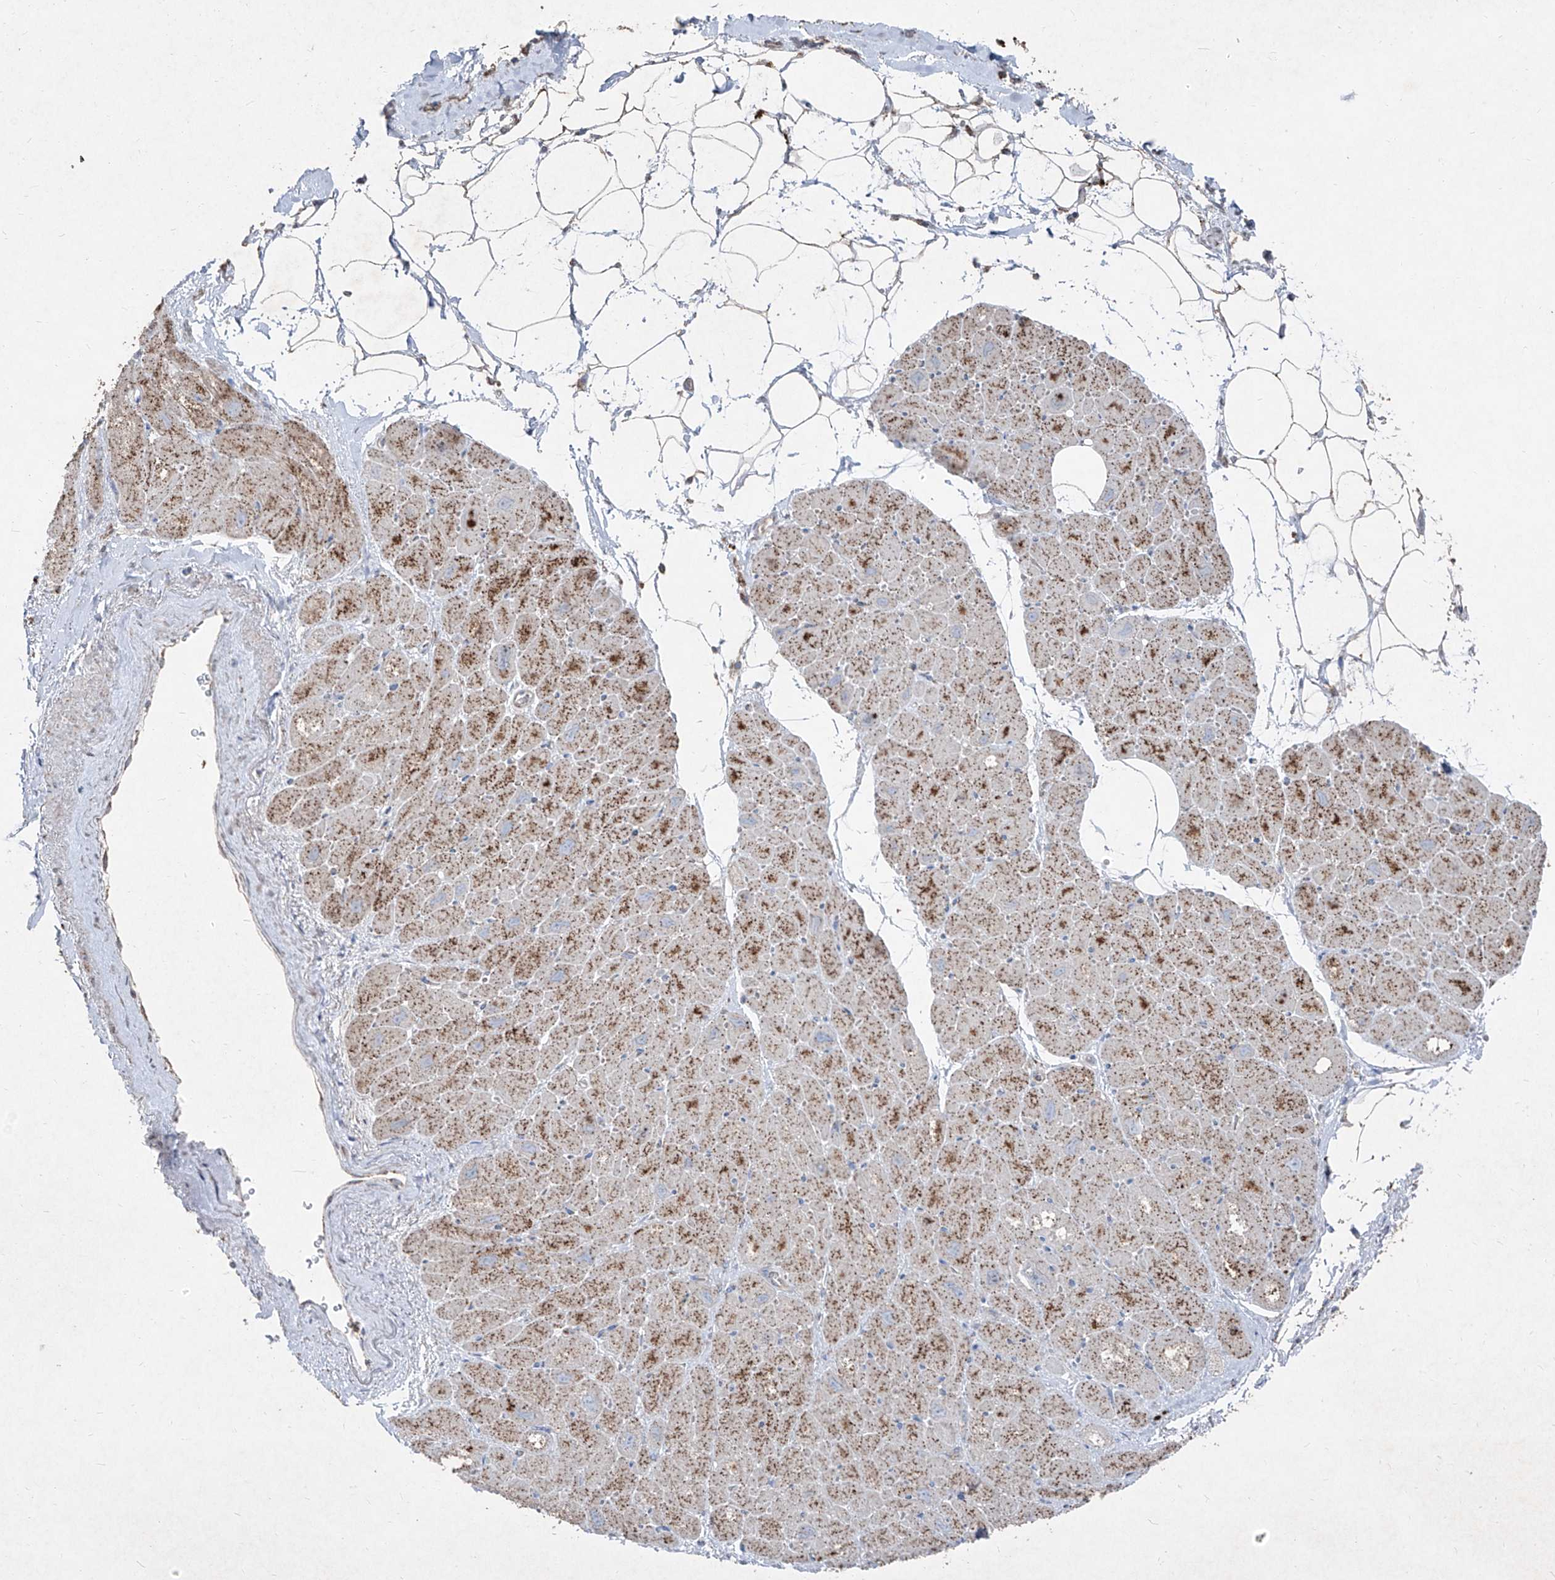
{"staining": {"intensity": "strong", "quantity": "25%-75%", "location": "cytoplasmic/membranous"}, "tissue": "heart muscle", "cell_type": "Cardiomyocytes", "image_type": "normal", "snomed": [{"axis": "morphology", "description": "Normal tissue, NOS"}, {"axis": "topography", "description": "Heart"}], "caption": "Protein expression analysis of normal heart muscle demonstrates strong cytoplasmic/membranous staining in approximately 25%-75% of cardiomyocytes.", "gene": "ABCD3", "patient": {"sex": "male", "age": 50}}